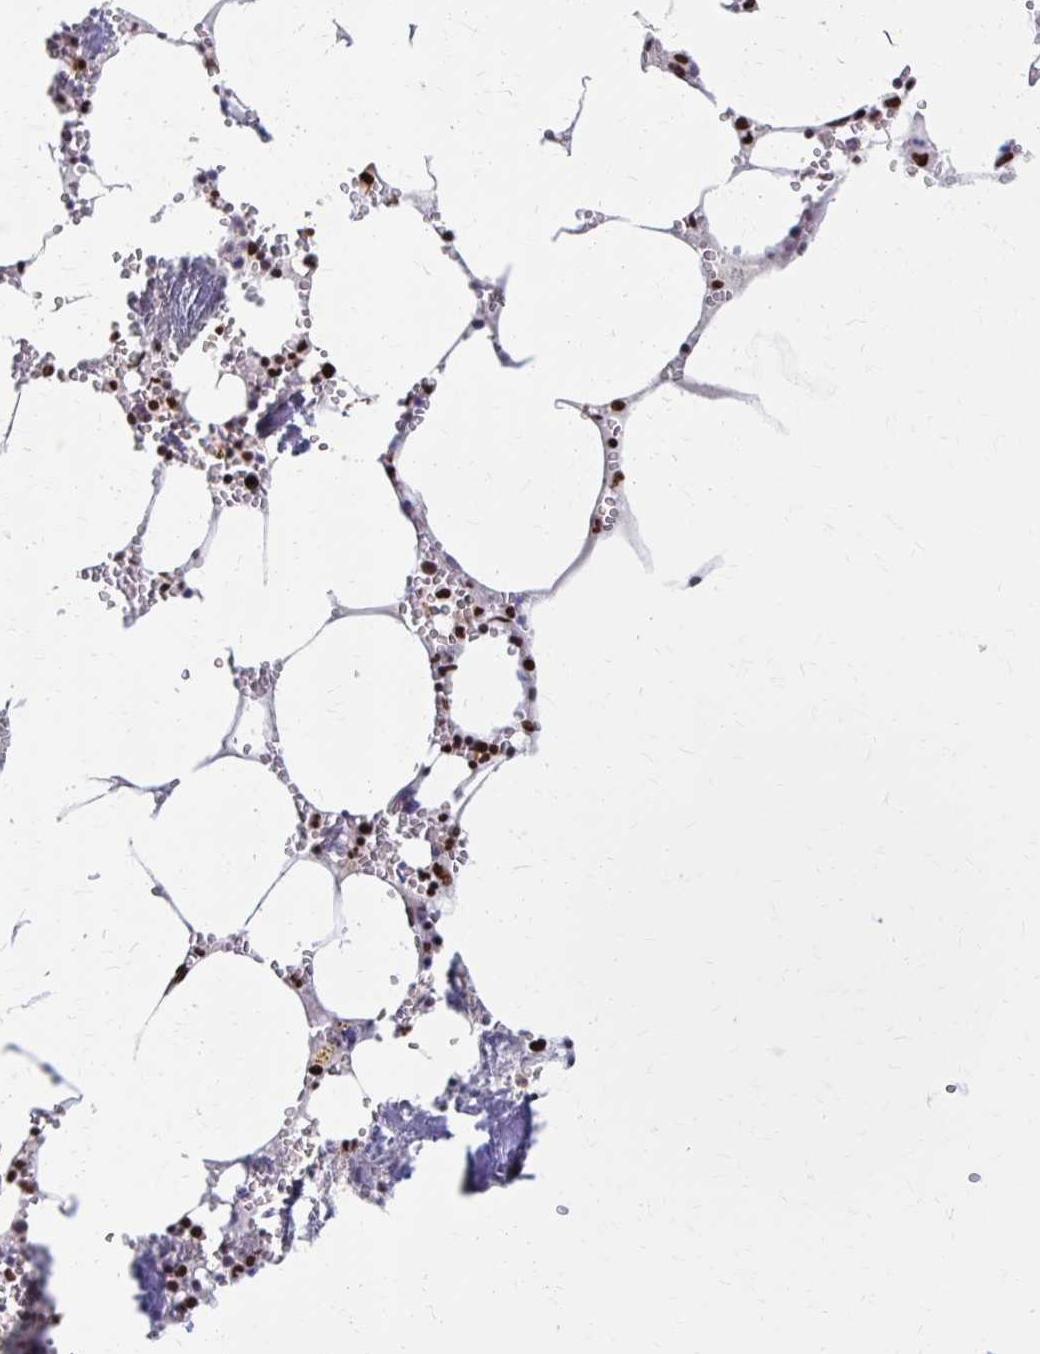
{"staining": {"intensity": "strong", "quantity": "25%-75%", "location": "nuclear"}, "tissue": "bone marrow", "cell_type": "Hematopoietic cells", "image_type": "normal", "snomed": [{"axis": "morphology", "description": "Normal tissue, NOS"}, {"axis": "topography", "description": "Bone marrow"}], "caption": "Protein positivity by immunohistochemistry exhibits strong nuclear positivity in approximately 25%-75% of hematopoietic cells in benign bone marrow.", "gene": "CNKSR3", "patient": {"sex": "male", "age": 54}}